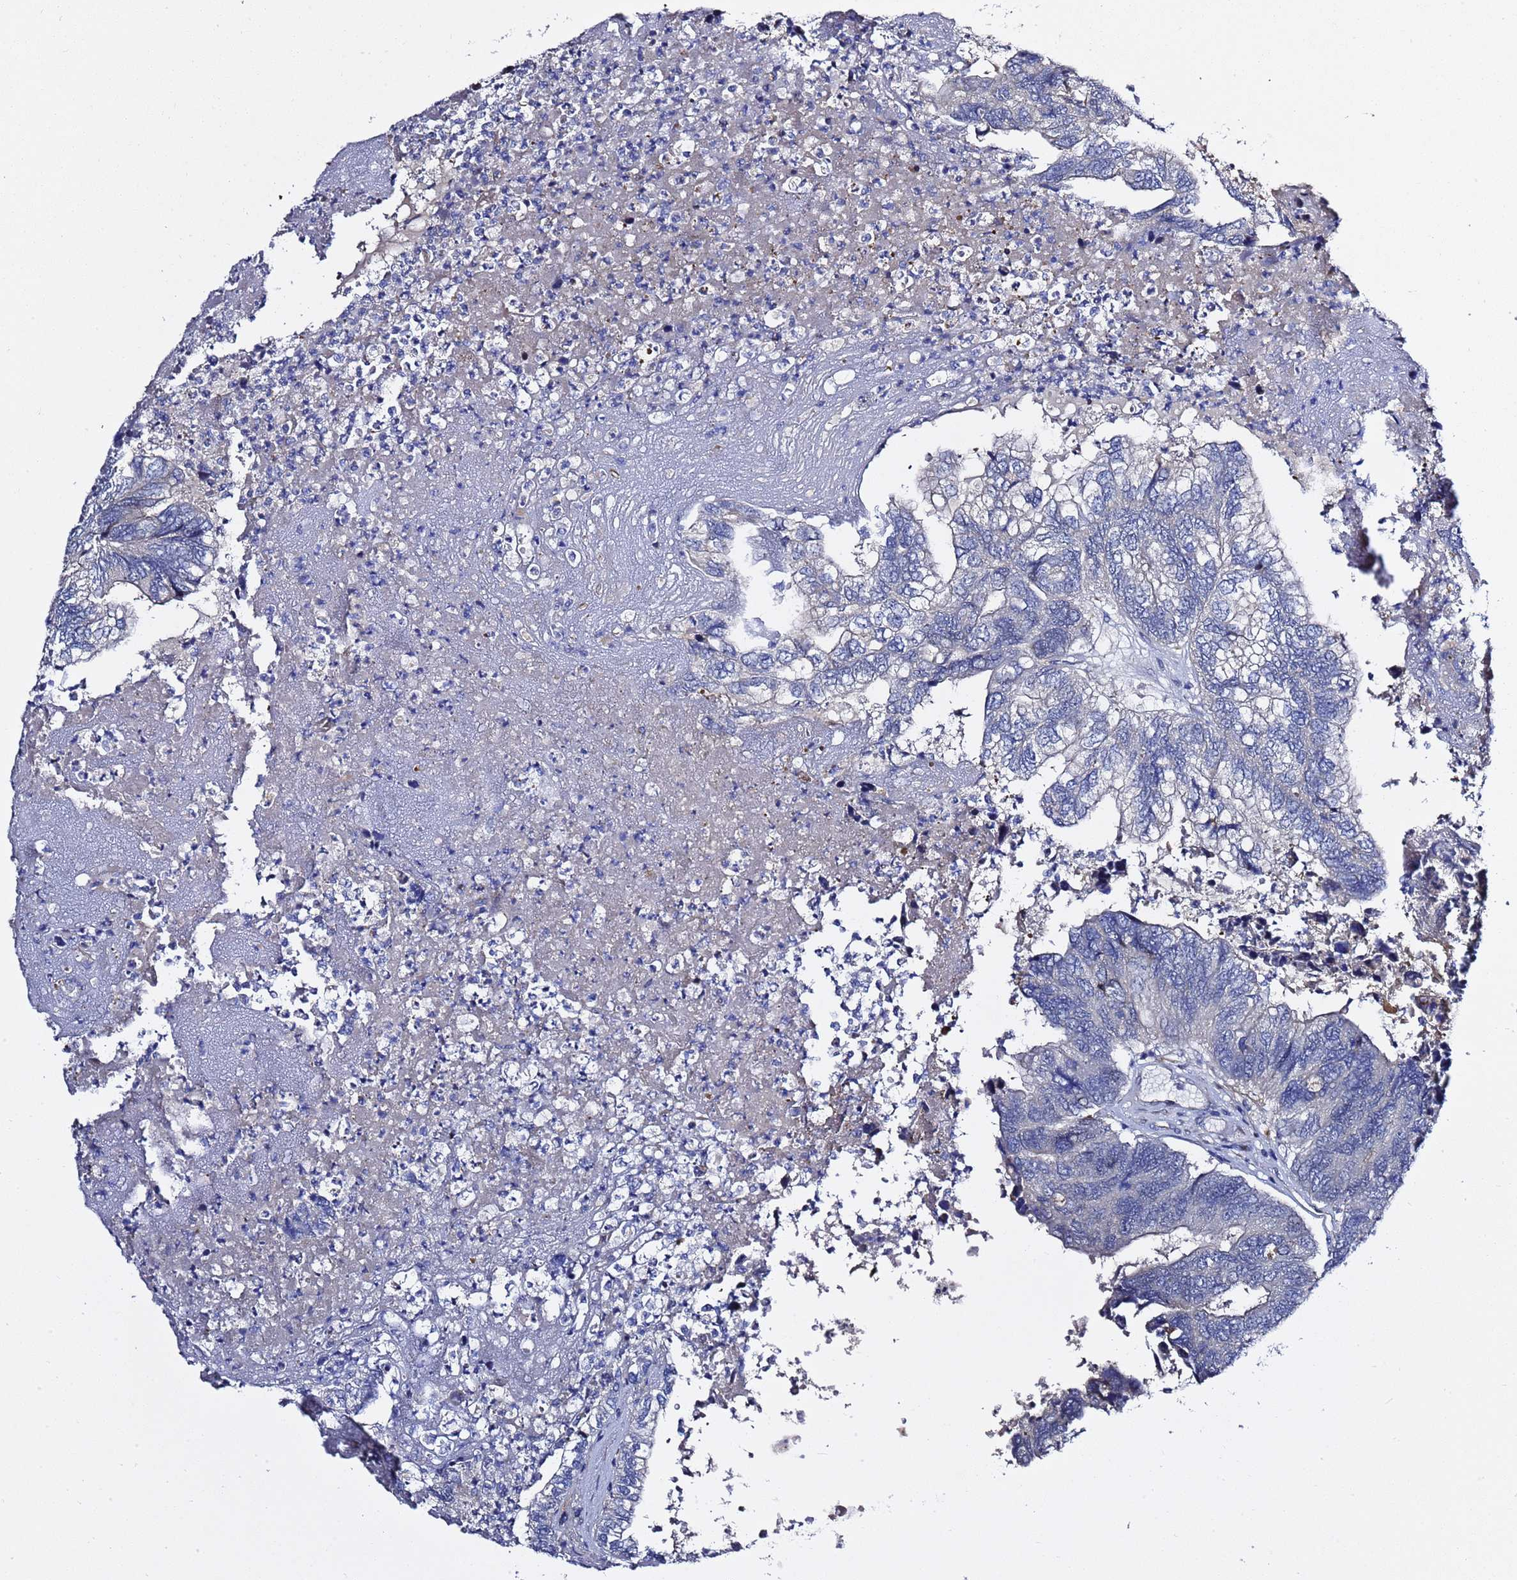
{"staining": {"intensity": "negative", "quantity": "none", "location": "none"}, "tissue": "colorectal cancer", "cell_type": "Tumor cells", "image_type": "cancer", "snomed": [{"axis": "morphology", "description": "Adenocarcinoma, NOS"}, {"axis": "topography", "description": "Colon"}], "caption": "A micrograph of adenocarcinoma (colorectal) stained for a protein demonstrates no brown staining in tumor cells.", "gene": "NAT2", "patient": {"sex": "female", "age": 67}}